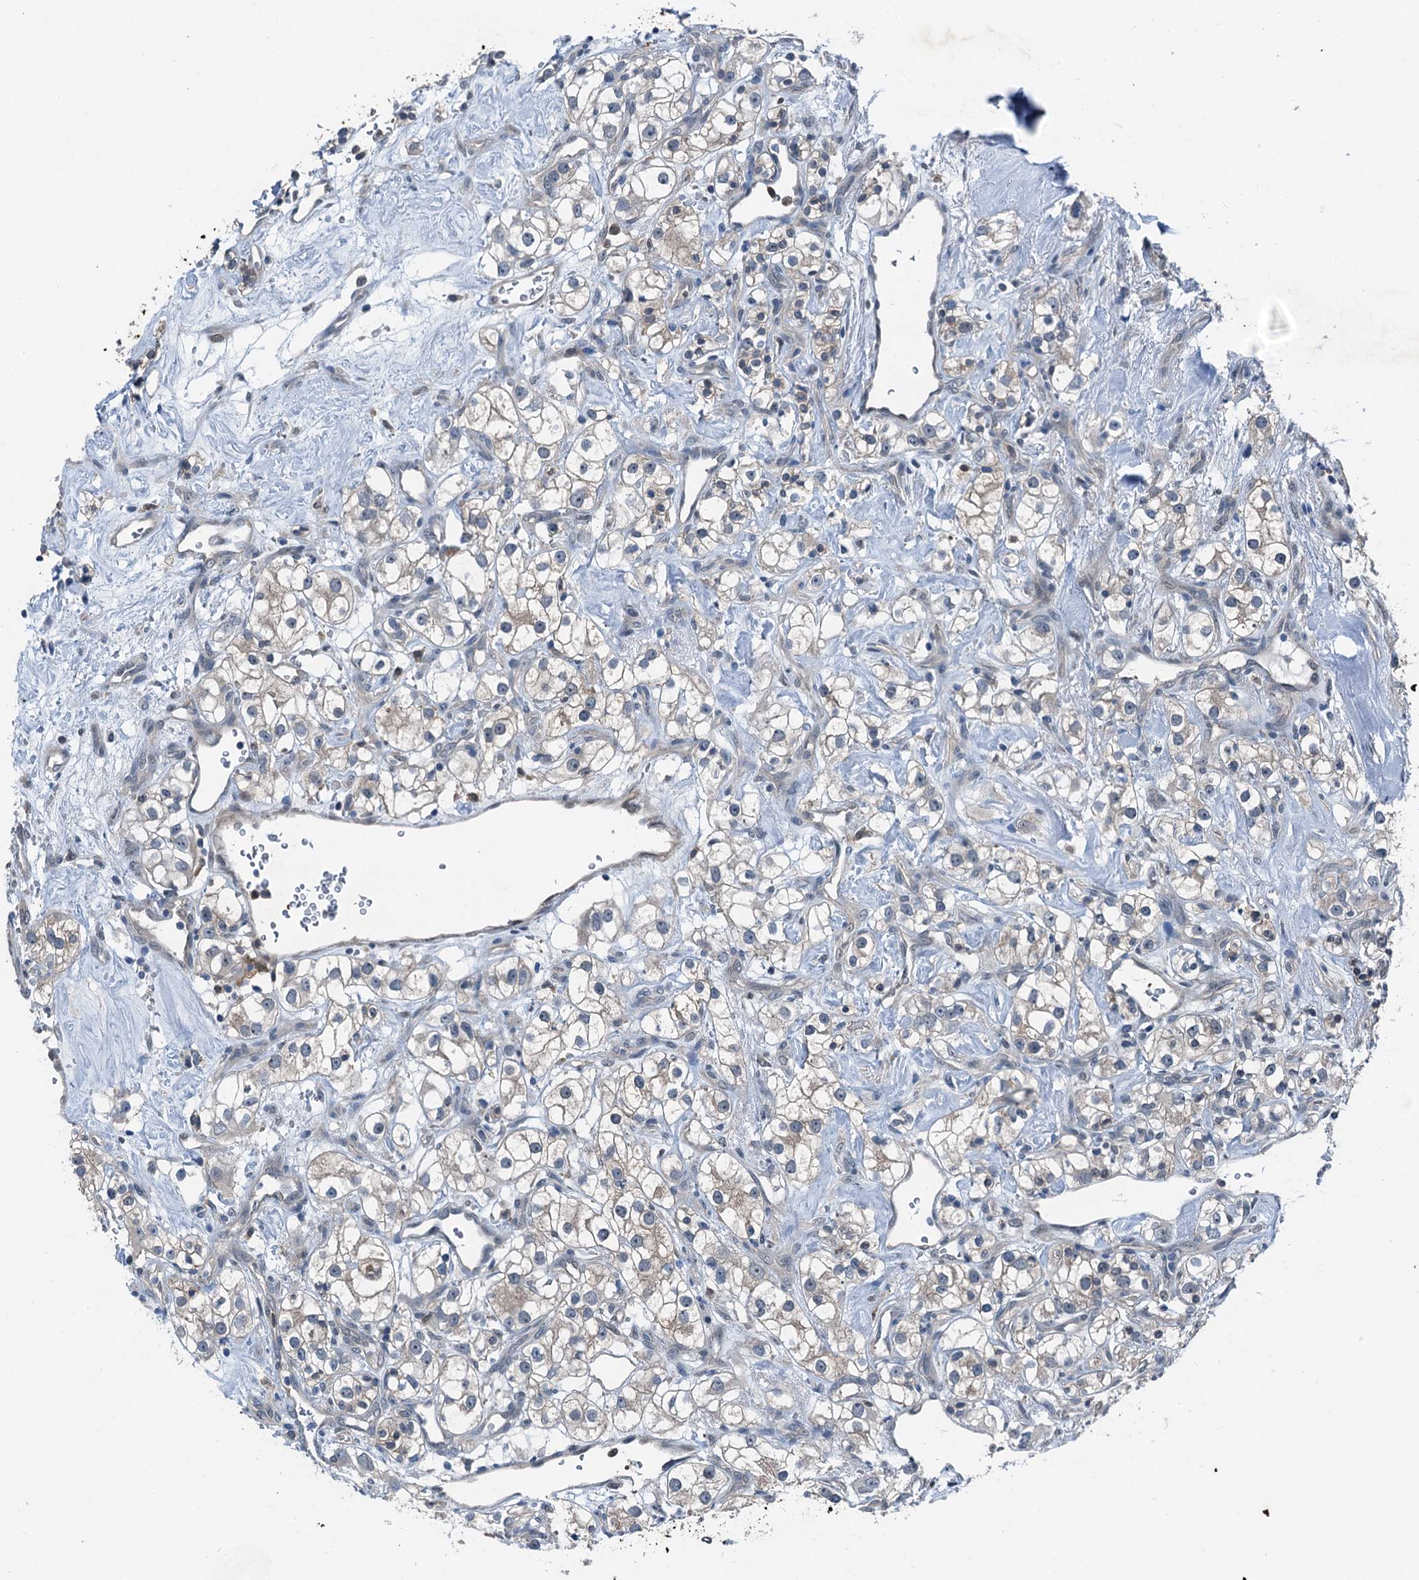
{"staining": {"intensity": "negative", "quantity": "none", "location": "none"}, "tissue": "renal cancer", "cell_type": "Tumor cells", "image_type": "cancer", "snomed": [{"axis": "morphology", "description": "Adenocarcinoma, NOS"}, {"axis": "topography", "description": "Kidney"}], "caption": "Tumor cells are negative for brown protein staining in renal adenocarcinoma. Nuclei are stained in blue.", "gene": "RNH1", "patient": {"sex": "male", "age": 77}}